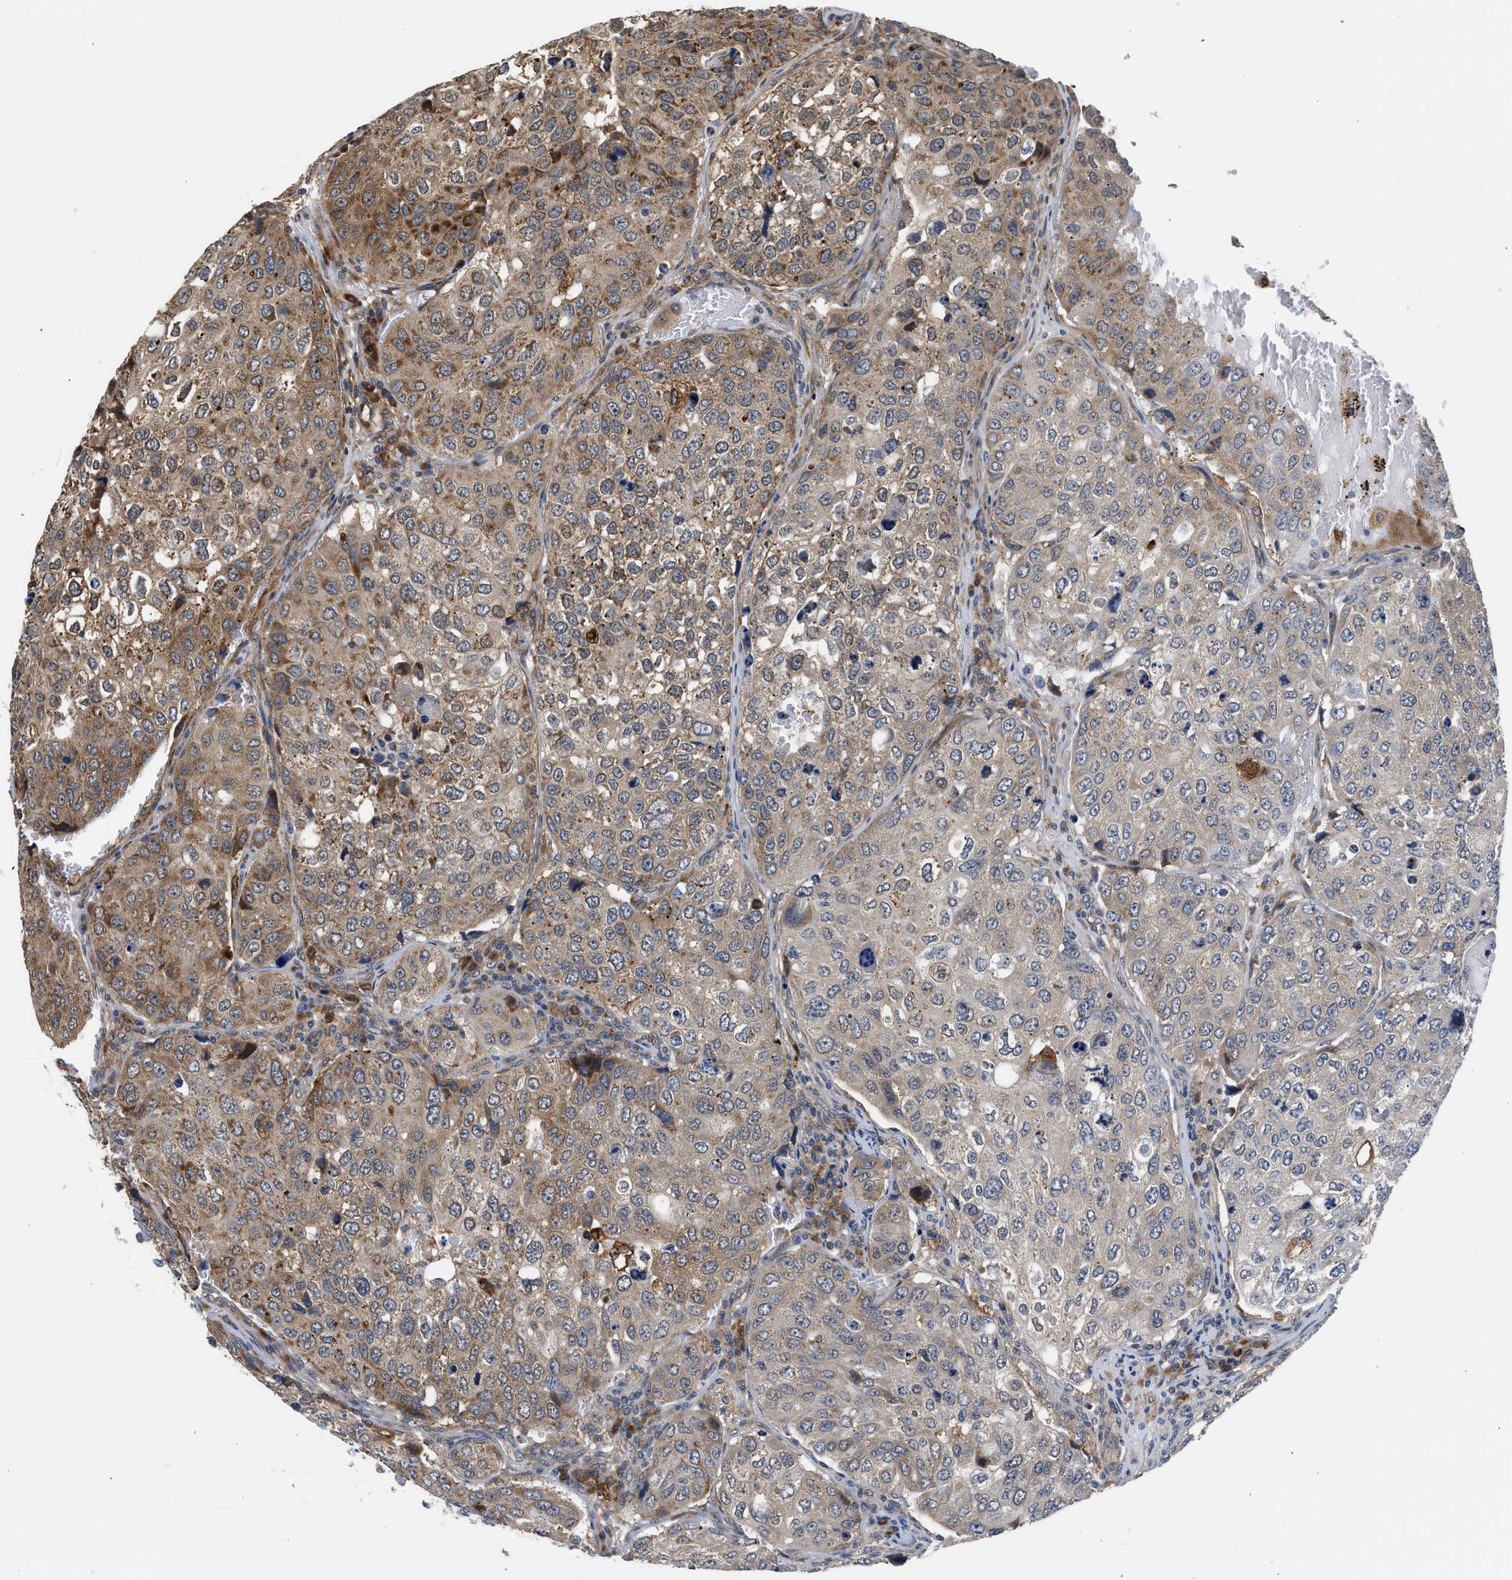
{"staining": {"intensity": "moderate", "quantity": "25%-75%", "location": "cytoplasmic/membranous"}, "tissue": "urothelial cancer", "cell_type": "Tumor cells", "image_type": "cancer", "snomed": [{"axis": "morphology", "description": "Urothelial carcinoma, High grade"}, {"axis": "topography", "description": "Lymph node"}, {"axis": "topography", "description": "Urinary bladder"}], "caption": "Brown immunohistochemical staining in high-grade urothelial carcinoma exhibits moderate cytoplasmic/membranous expression in about 25%-75% of tumor cells.", "gene": "POLG2", "patient": {"sex": "male", "age": 51}}